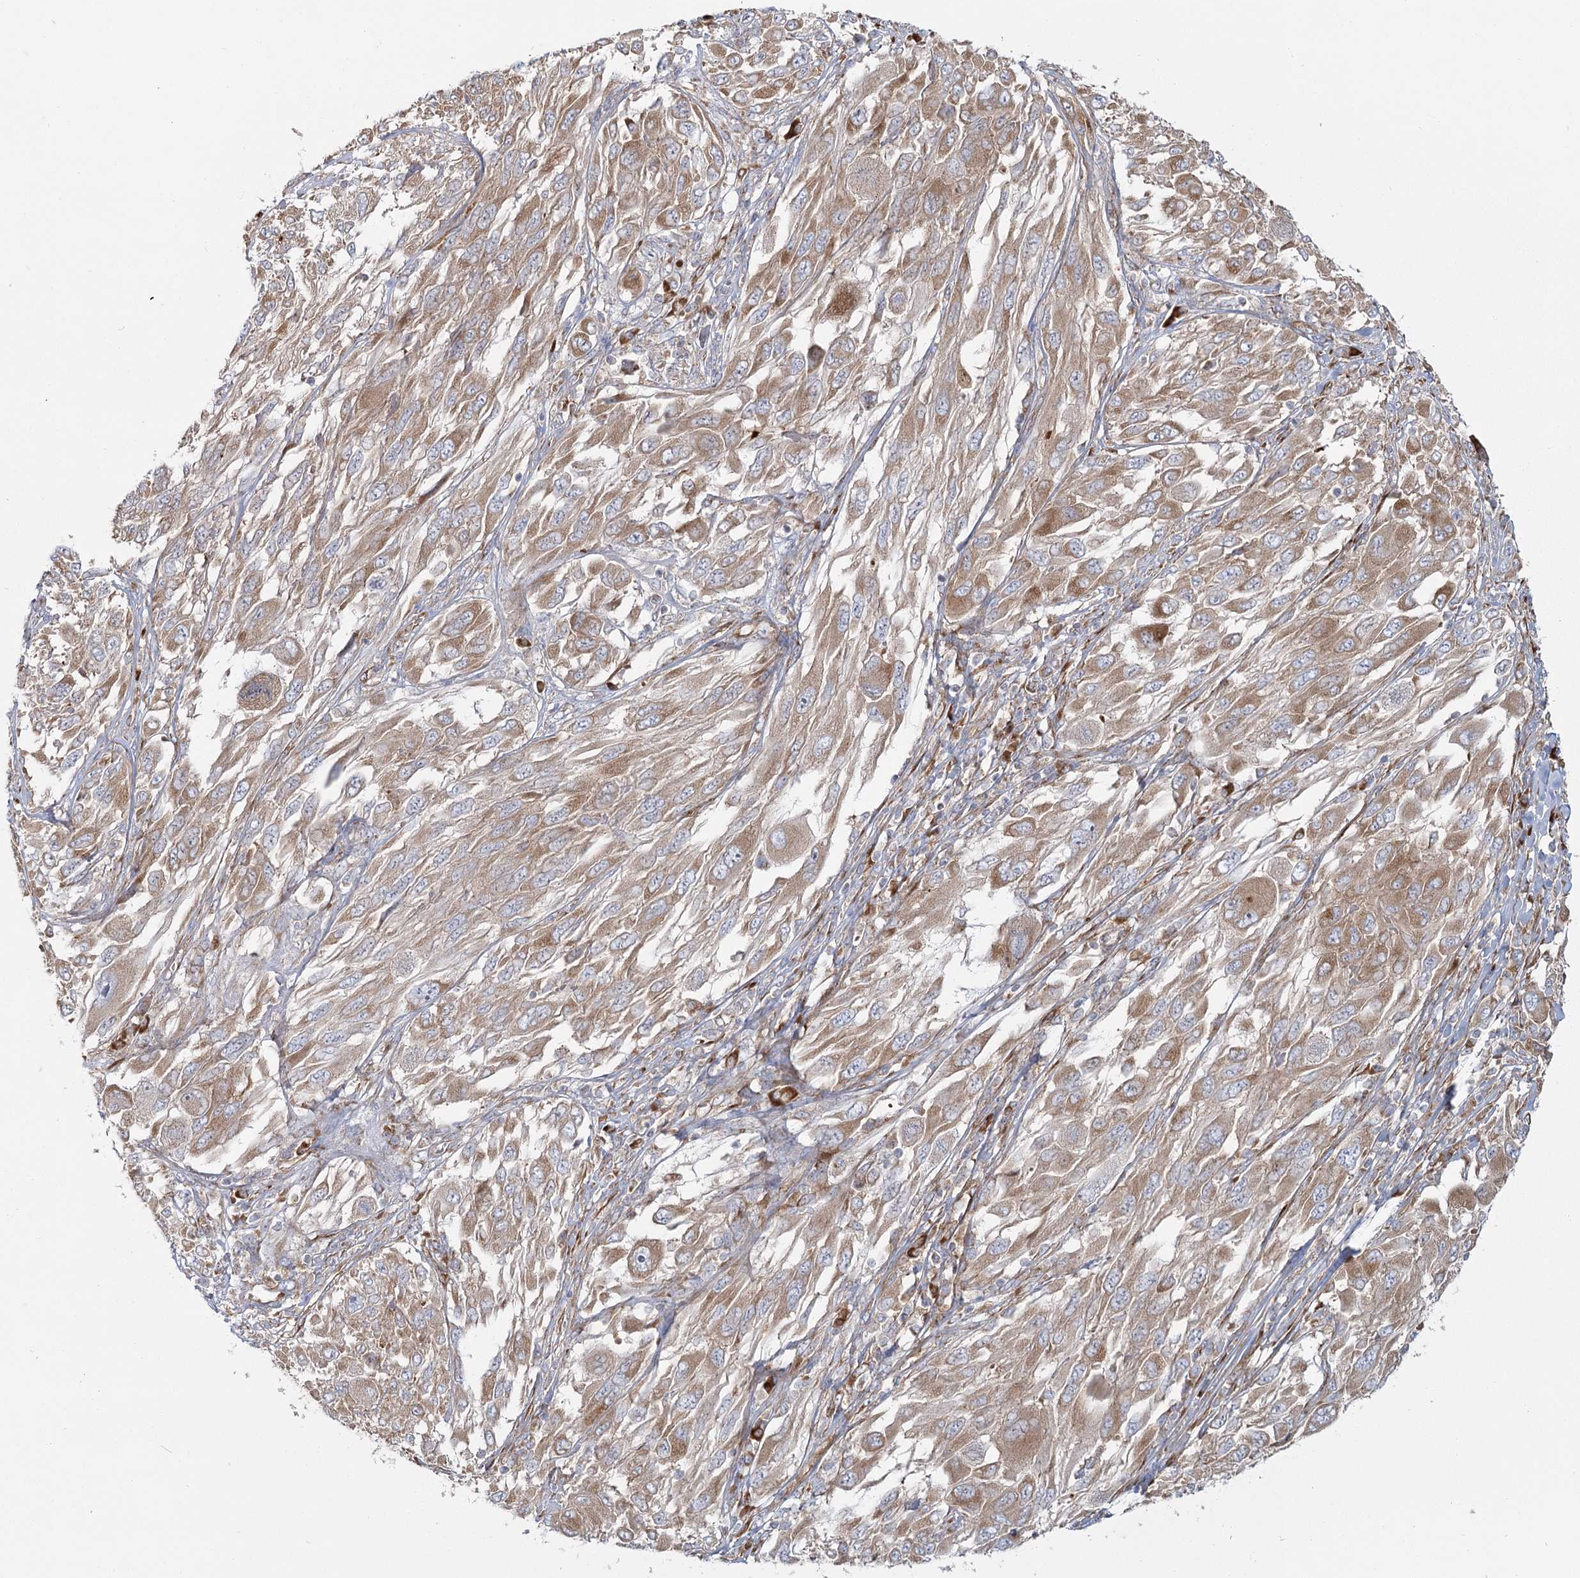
{"staining": {"intensity": "moderate", "quantity": ">75%", "location": "cytoplasmic/membranous"}, "tissue": "melanoma", "cell_type": "Tumor cells", "image_type": "cancer", "snomed": [{"axis": "morphology", "description": "Malignant melanoma, NOS"}, {"axis": "topography", "description": "Skin"}], "caption": "IHC (DAB) staining of human melanoma shows moderate cytoplasmic/membranous protein staining in about >75% of tumor cells.", "gene": "HARS2", "patient": {"sex": "female", "age": 91}}